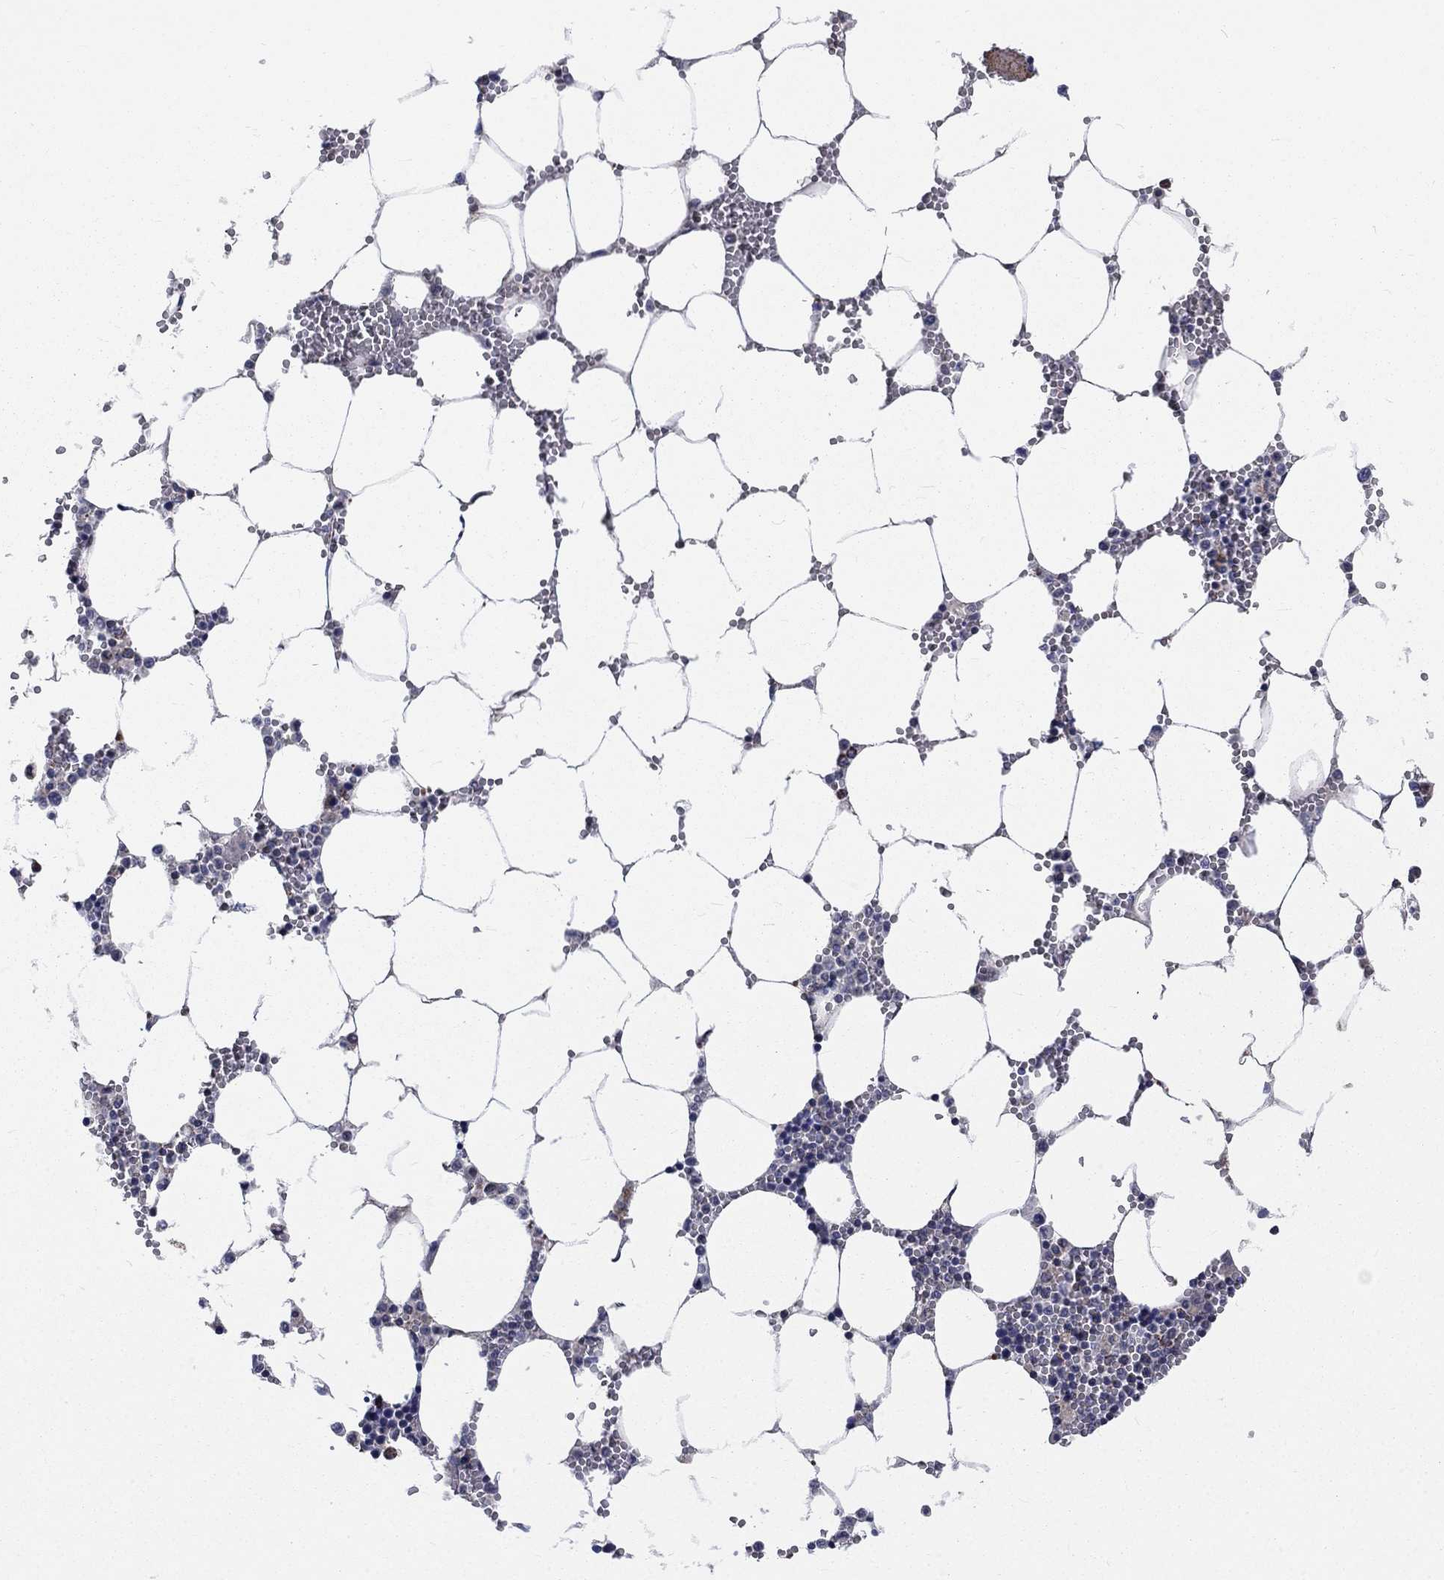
{"staining": {"intensity": "negative", "quantity": "none", "location": "none"}, "tissue": "bone marrow", "cell_type": "Hematopoietic cells", "image_type": "normal", "snomed": [{"axis": "morphology", "description": "Normal tissue, NOS"}, {"axis": "topography", "description": "Bone marrow"}], "caption": "Immunohistochemical staining of benign bone marrow exhibits no significant expression in hematopoietic cells. Brightfield microscopy of immunohistochemistry (IHC) stained with DAB (3,3'-diaminobenzidine) (brown) and hematoxylin (blue), captured at high magnification.", "gene": "NME7", "patient": {"sex": "female", "age": 64}}